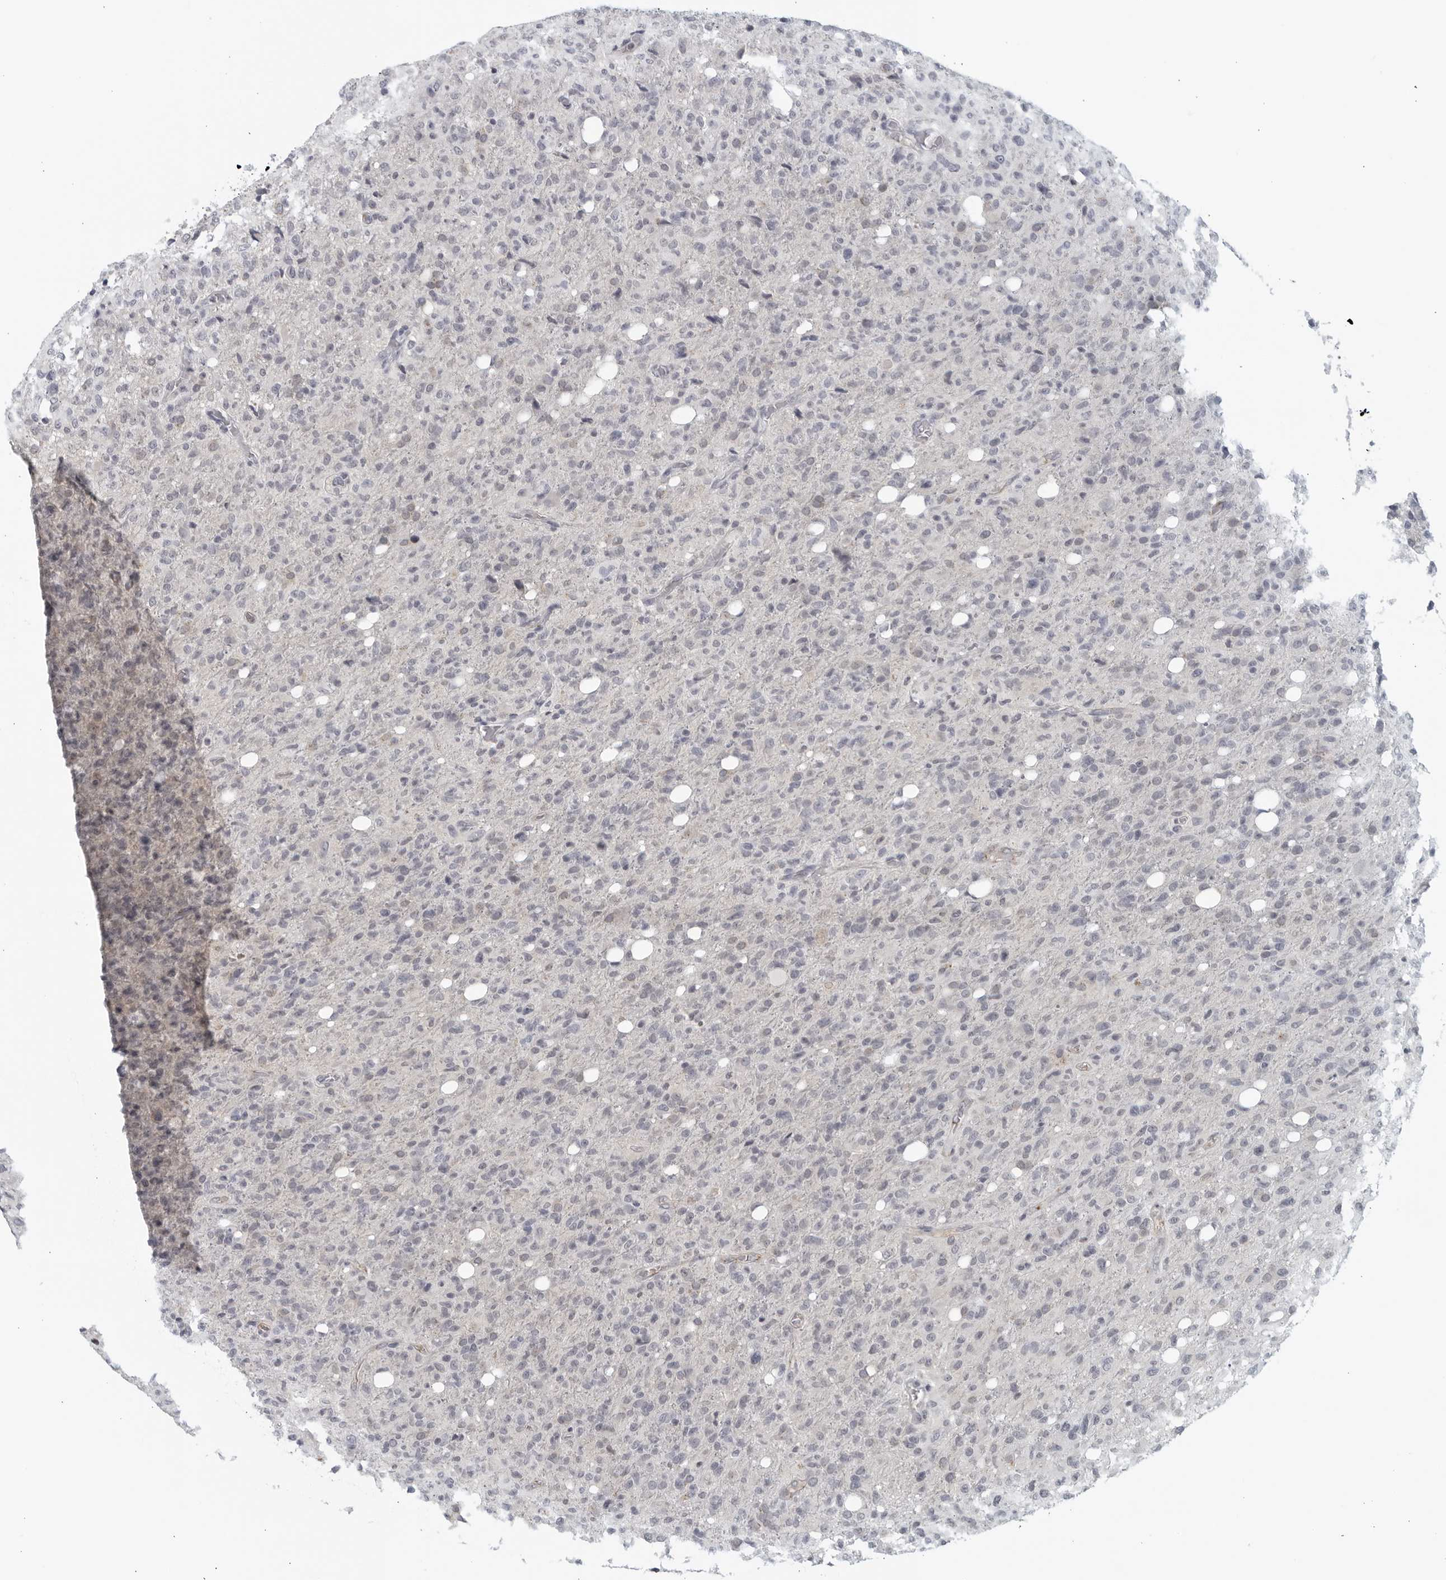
{"staining": {"intensity": "negative", "quantity": "none", "location": "none"}, "tissue": "glioma", "cell_type": "Tumor cells", "image_type": "cancer", "snomed": [{"axis": "morphology", "description": "Glioma, malignant, High grade"}, {"axis": "topography", "description": "Brain"}], "caption": "Immunohistochemistry of malignant glioma (high-grade) displays no expression in tumor cells. (Brightfield microscopy of DAB (3,3'-diaminobenzidine) immunohistochemistry (IHC) at high magnification).", "gene": "MATN1", "patient": {"sex": "female", "age": 57}}